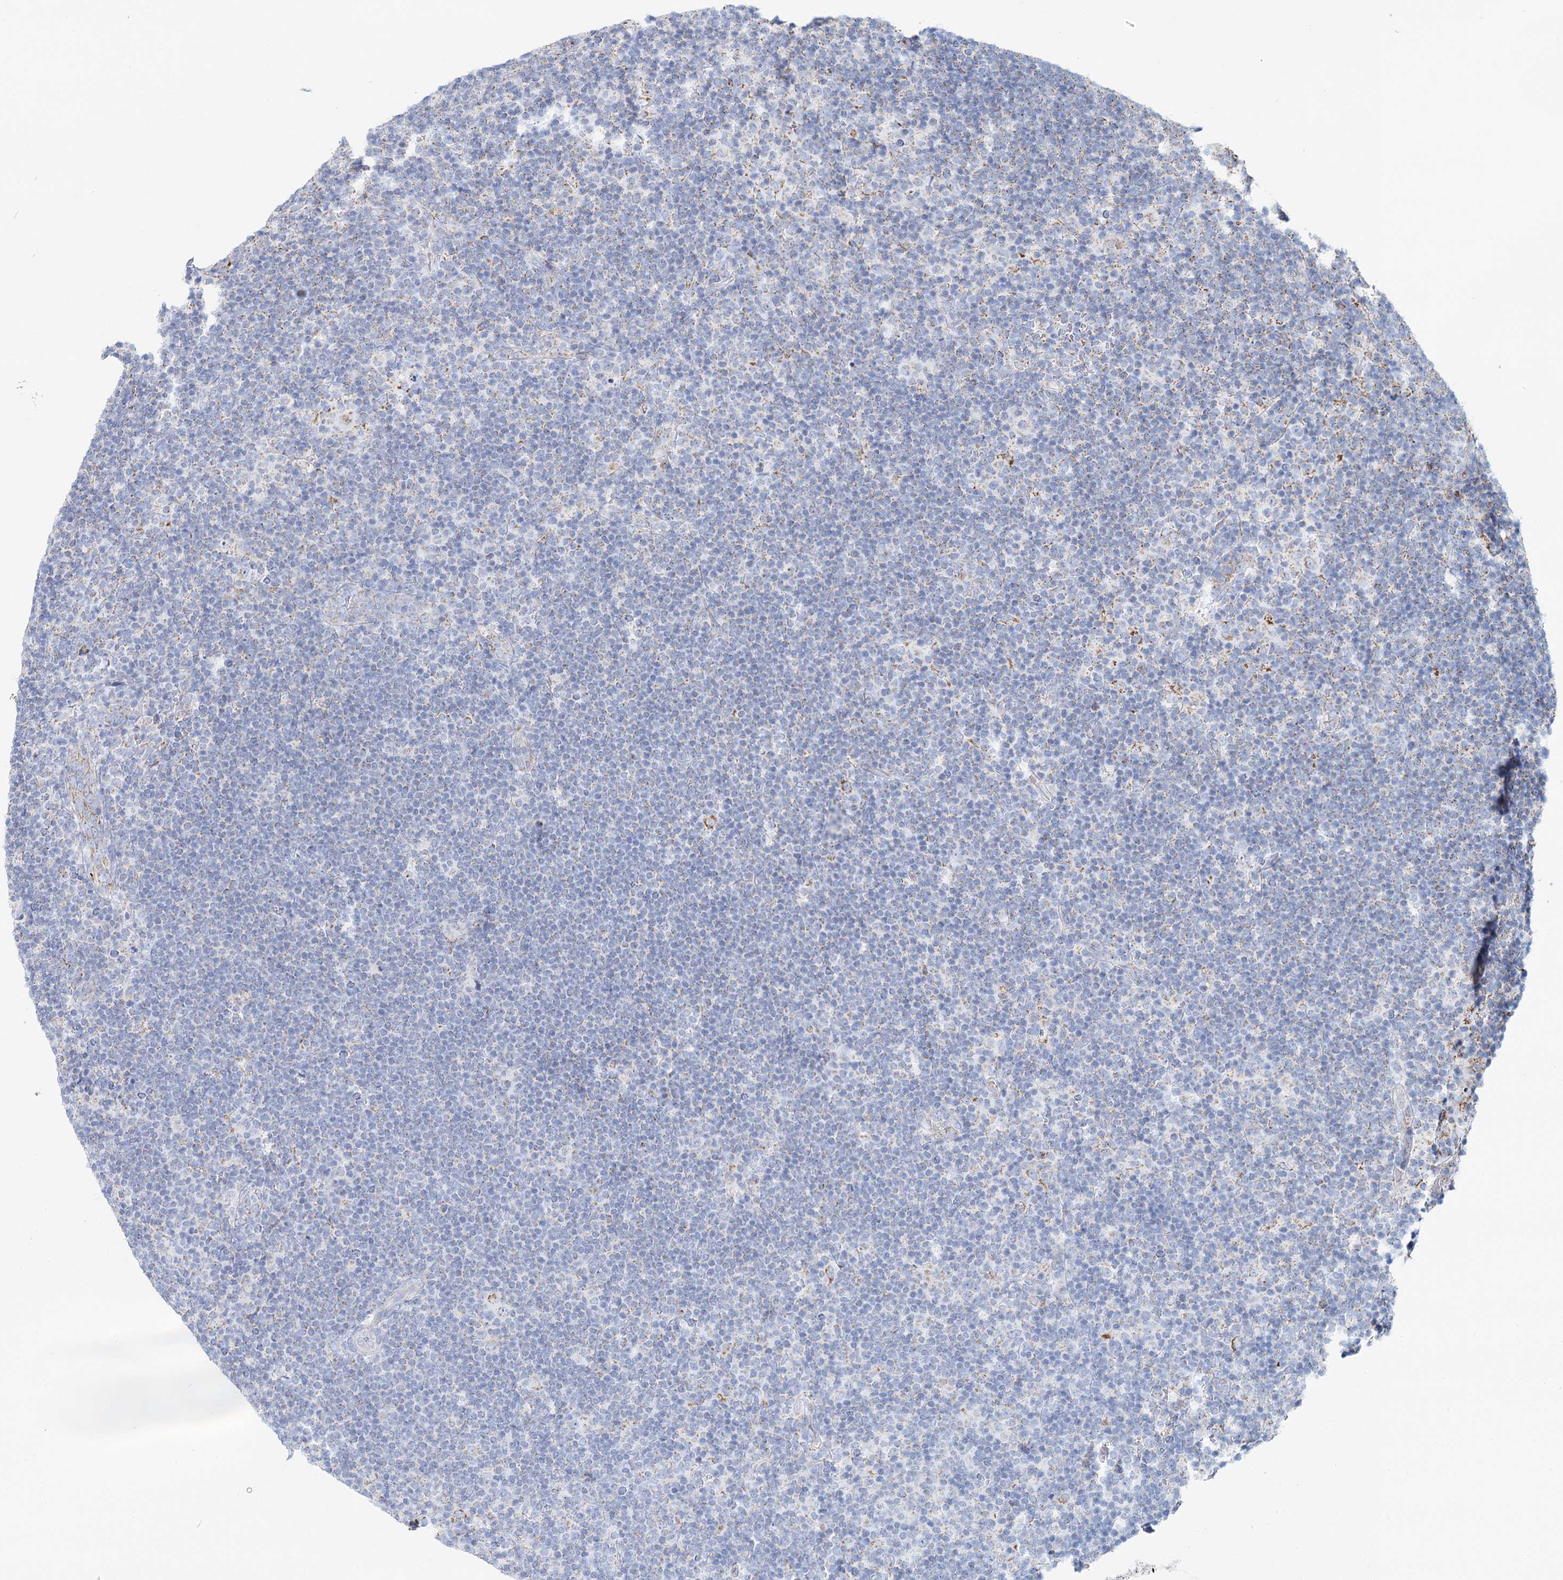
{"staining": {"intensity": "moderate", "quantity": "25%-75%", "location": "cytoplasmic/membranous"}, "tissue": "lymphoma", "cell_type": "Tumor cells", "image_type": "cancer", "snomed": [{"axis": "morphology", "description": "Hodgkin's disease, NOS"}, {"axis": "topography", "description": "Lymph node"}], "caption": "Hodgkin's disease stained with DAB (3,3'-diaminobenzidine) IHC displays medium levels of moderate cytoplasmic/membranous positivity in about 25%-75% of tumor cells. The protein of interest is shown in brown color, while the nuclei are stained blue.", "gene": "MCCC2", "patient": {"sex": "female", "age": 57}}